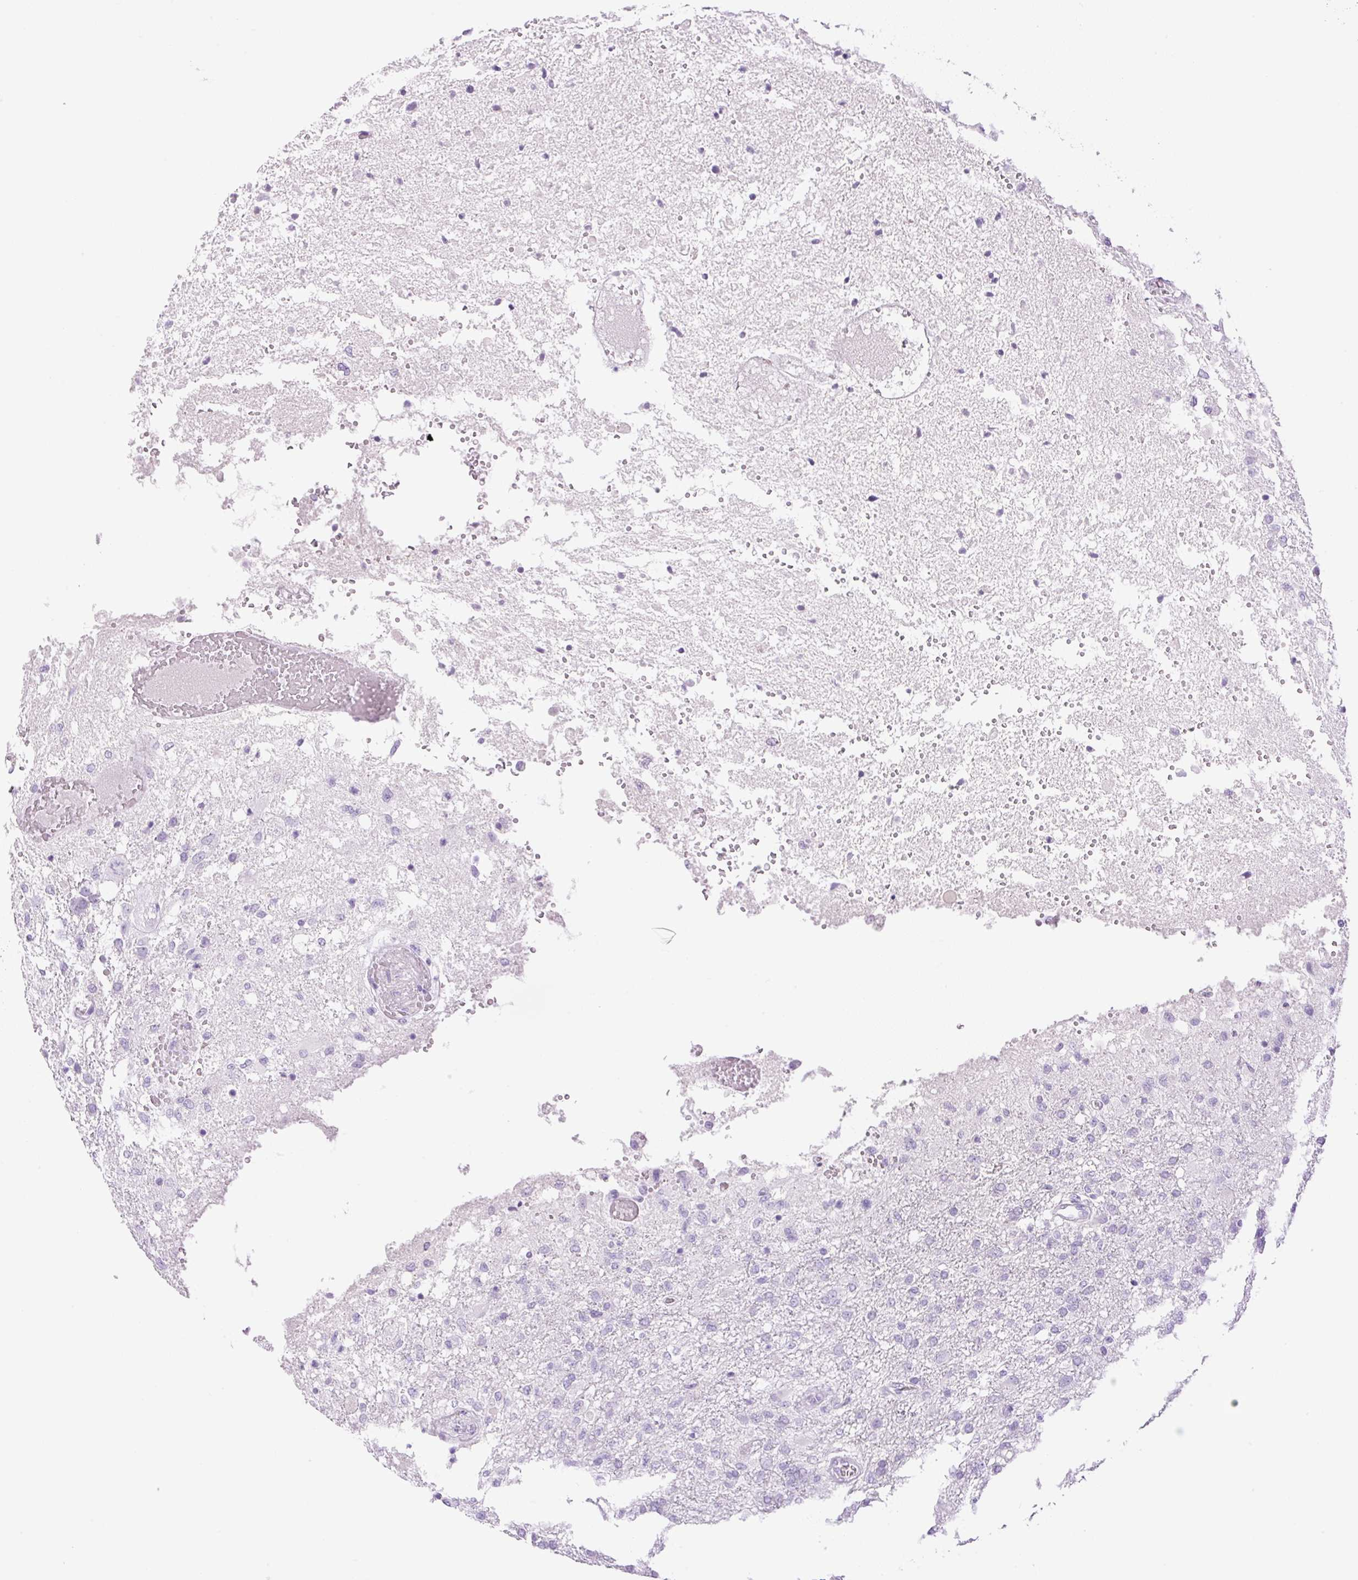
{"staining": {"intensity": "negative", "quantity": "none", "location": "none"}, "tissue": "glioma", "cell_type": "Tumor cells", "image_type": "cancer", "snomed": [{"axis": "morphology", "description": "Glioma, malignant, High grade"}, {"axis": "topography", "description": "Brain"}], "caption": "Glioma was stained to show a protein in brown. There is no significant expression in tumor cells.", "gene": "PALM3", "patient": {"sex": "female", "age": 74}}